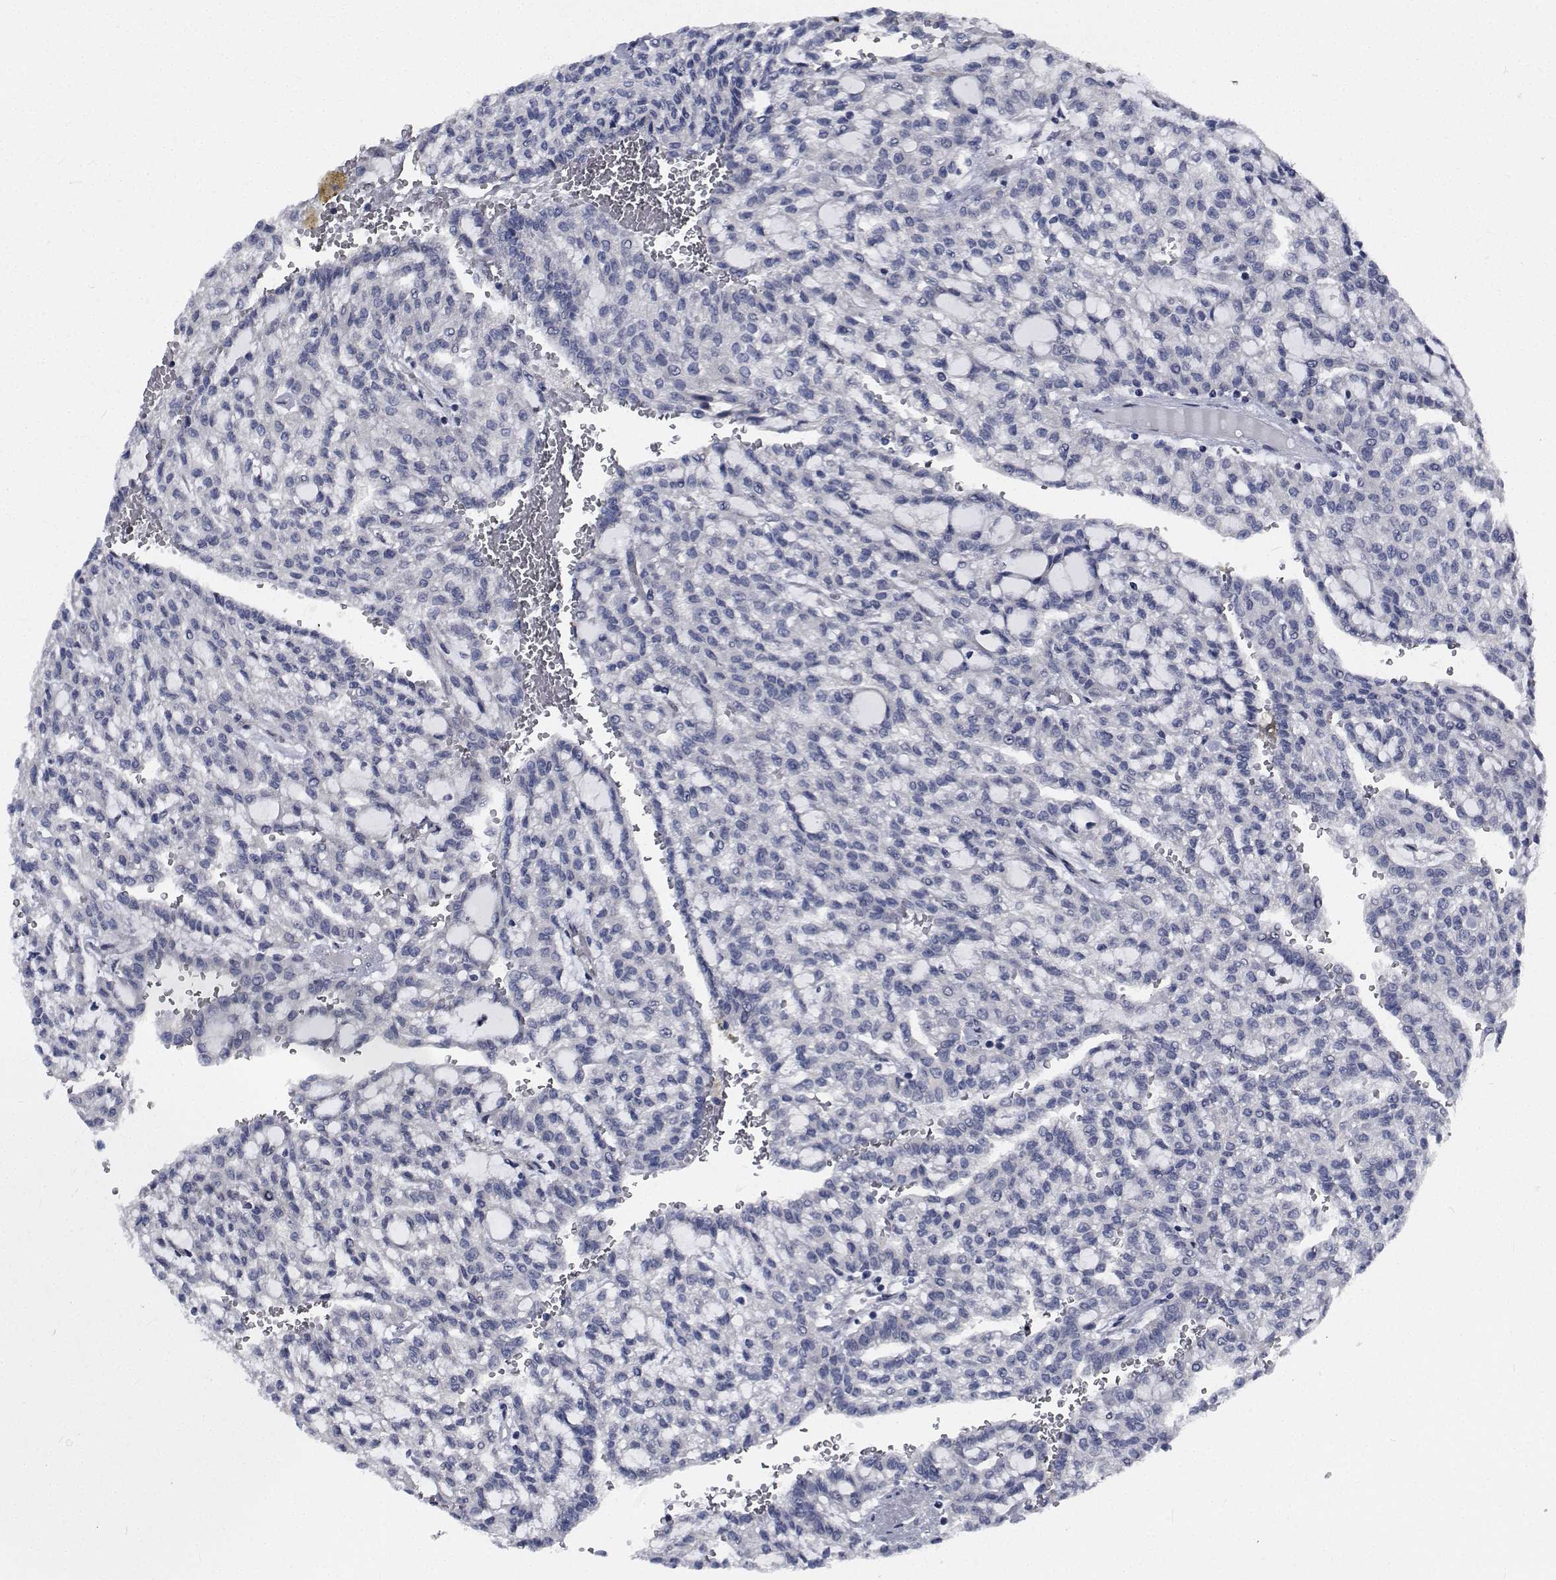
{"staining": {"intensity": "negative", "quantity": "none", "location": "none"}, "tissue": "renal cancer", "cell_type": "Tumor cells", "image_type": "cancer", "snomed": [{"axis": "morphology", "description": "Adenocarcinoma, NOS"}, {"axis": "topography", "description": "Kidney"}], "caption": "This is an immunohistochemistry photomicrograph of human renal cancer (adenocarcinoma). There is no expression in tumor cells.", "gene": "TTBK1", "patient": {"sex": "male", "age": 63}}